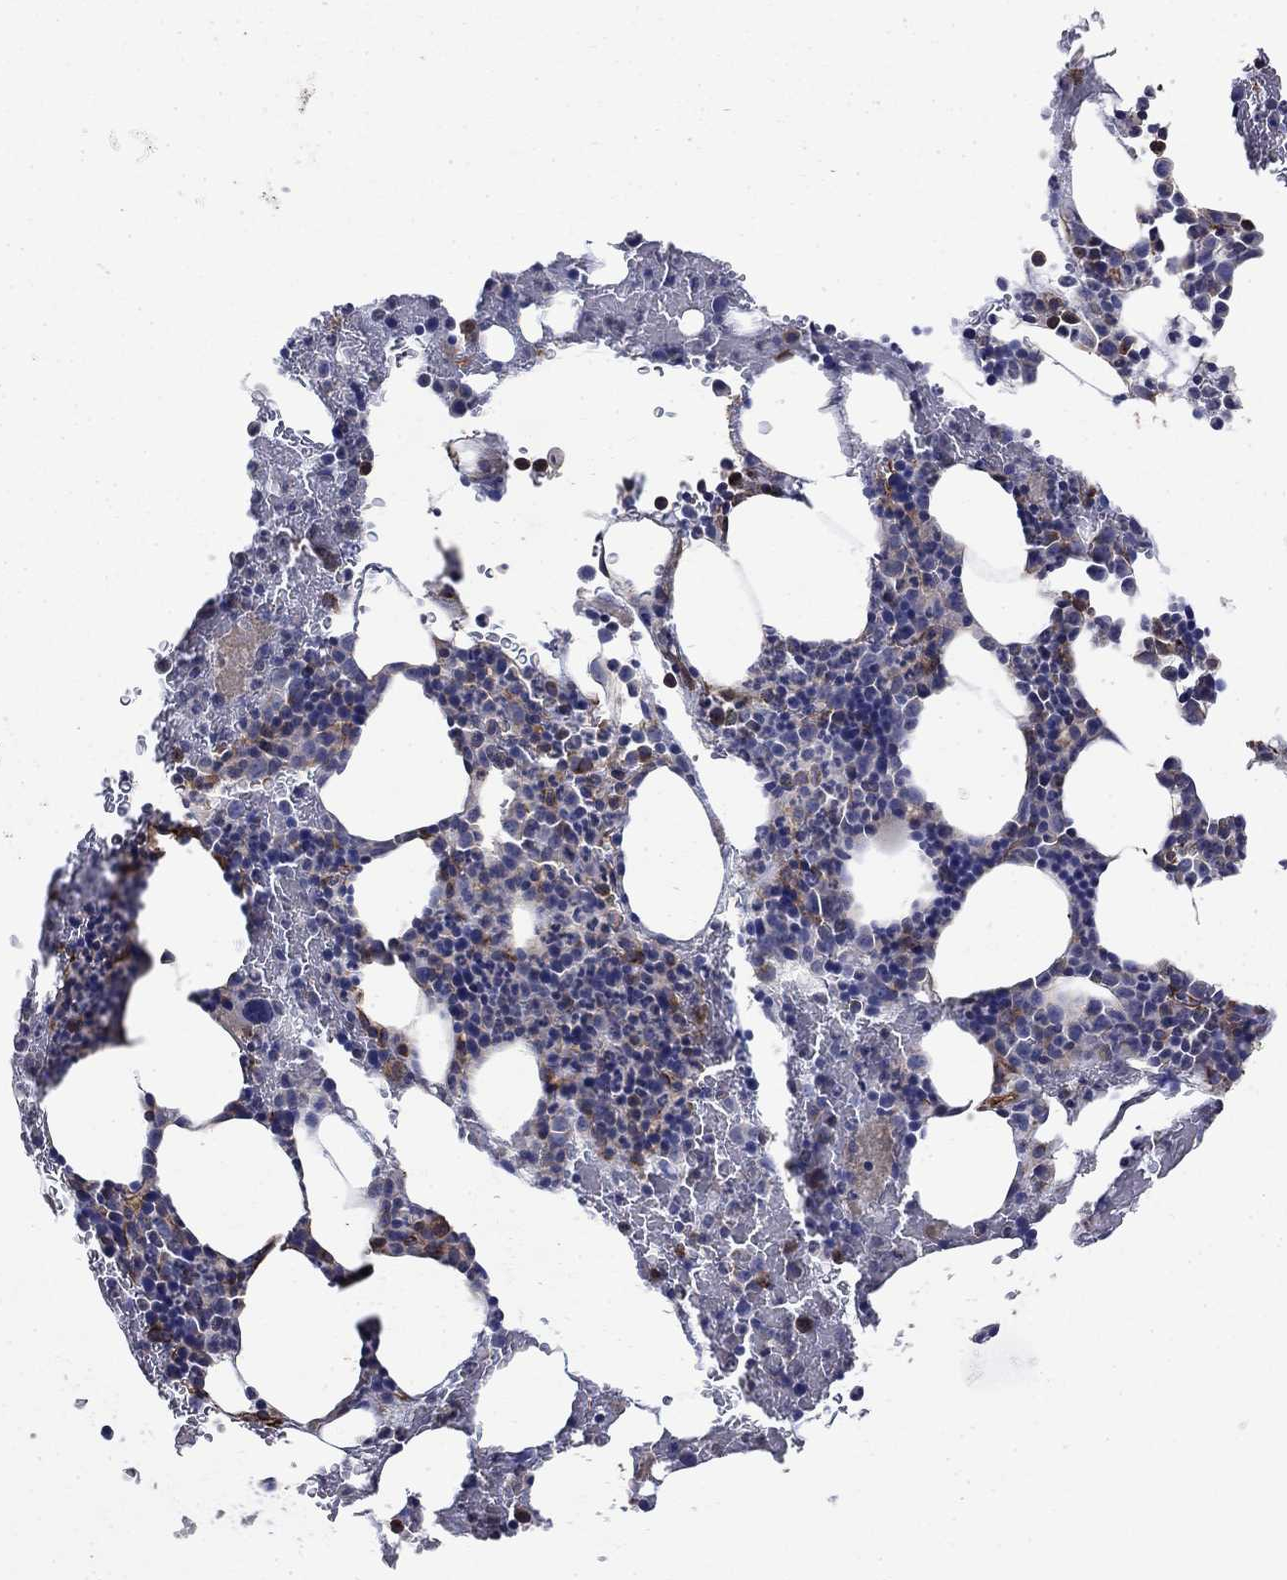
{"staining": {"intensity": "moderate", "quantity": "<25%", "location": "cytoplasmic/membranous"}, "tissue": "bone marrow", "cell_type": "Hematopoietic cells", "image_type": "normal", "snomed": [{"axis": "morphology", "description": "Normal tissue, NOS"}, {"axis": "topography", "description": "Bone marrow"}], "caption": "Bone marrow stained with DAB immunohistochemistry (IHC) shows low levels of moderate cytoplasmic/membranous staining in approximately <25% of hematopoietic cells.", "gene": "DPYSL2", "patient": {"sex": "male", "age": 83}}